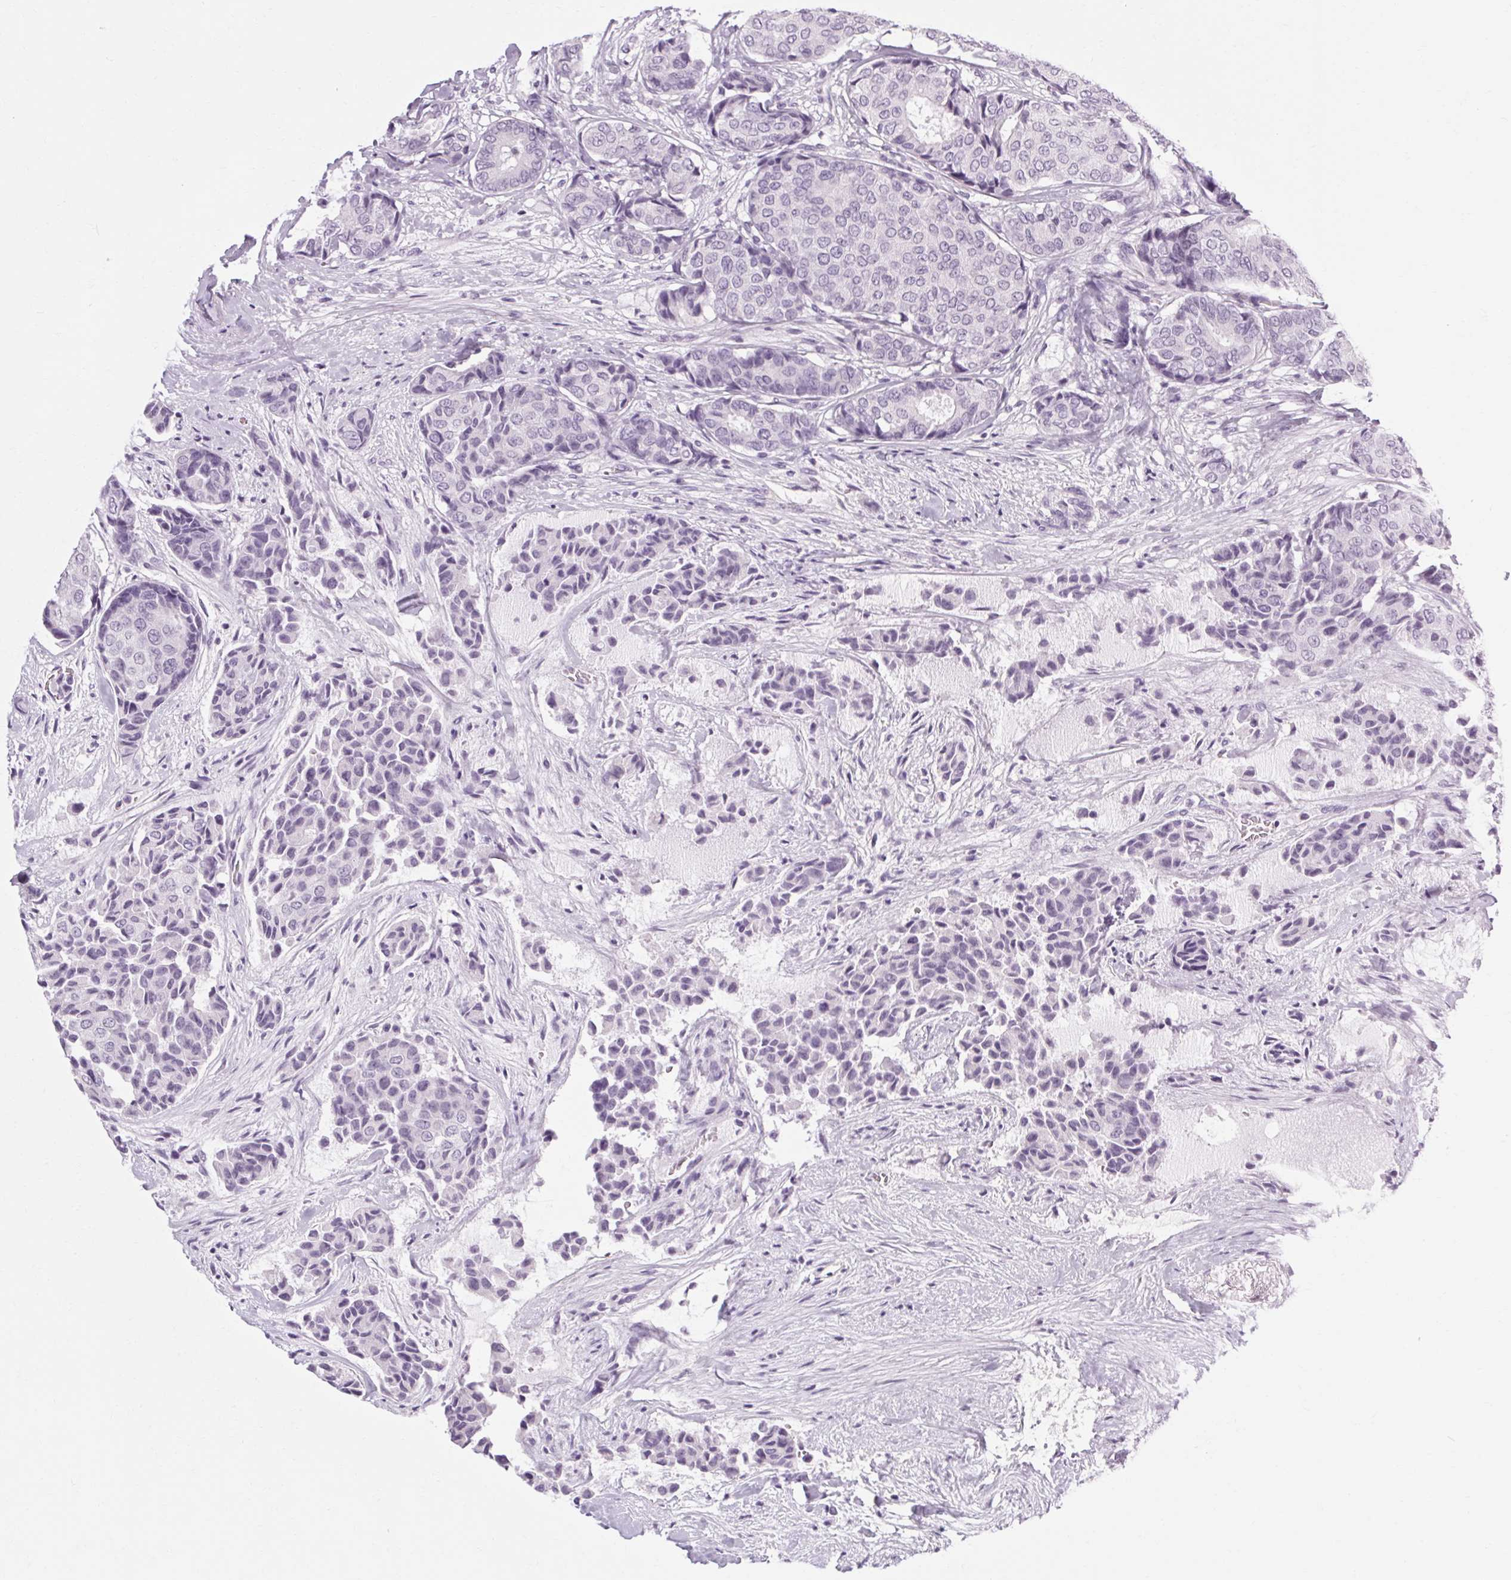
{"staining": {"intensity": "negative", "quantity": "none", "location": "none"}, "tissue": "breast cancer", "cell_type": "Tumor cells", "image_type": "cancer", "snomed": [{"axis": "morphology", "description": "Duct carcinoma"}, {"axis": "topography", "description": "Breast"}], "caption": "Tumor cells are negative for brown protein staining in breast cancer. Nuclei are stained in blue.", "gene": "POMC", "patient": {"sex": "female", "age": 75}}